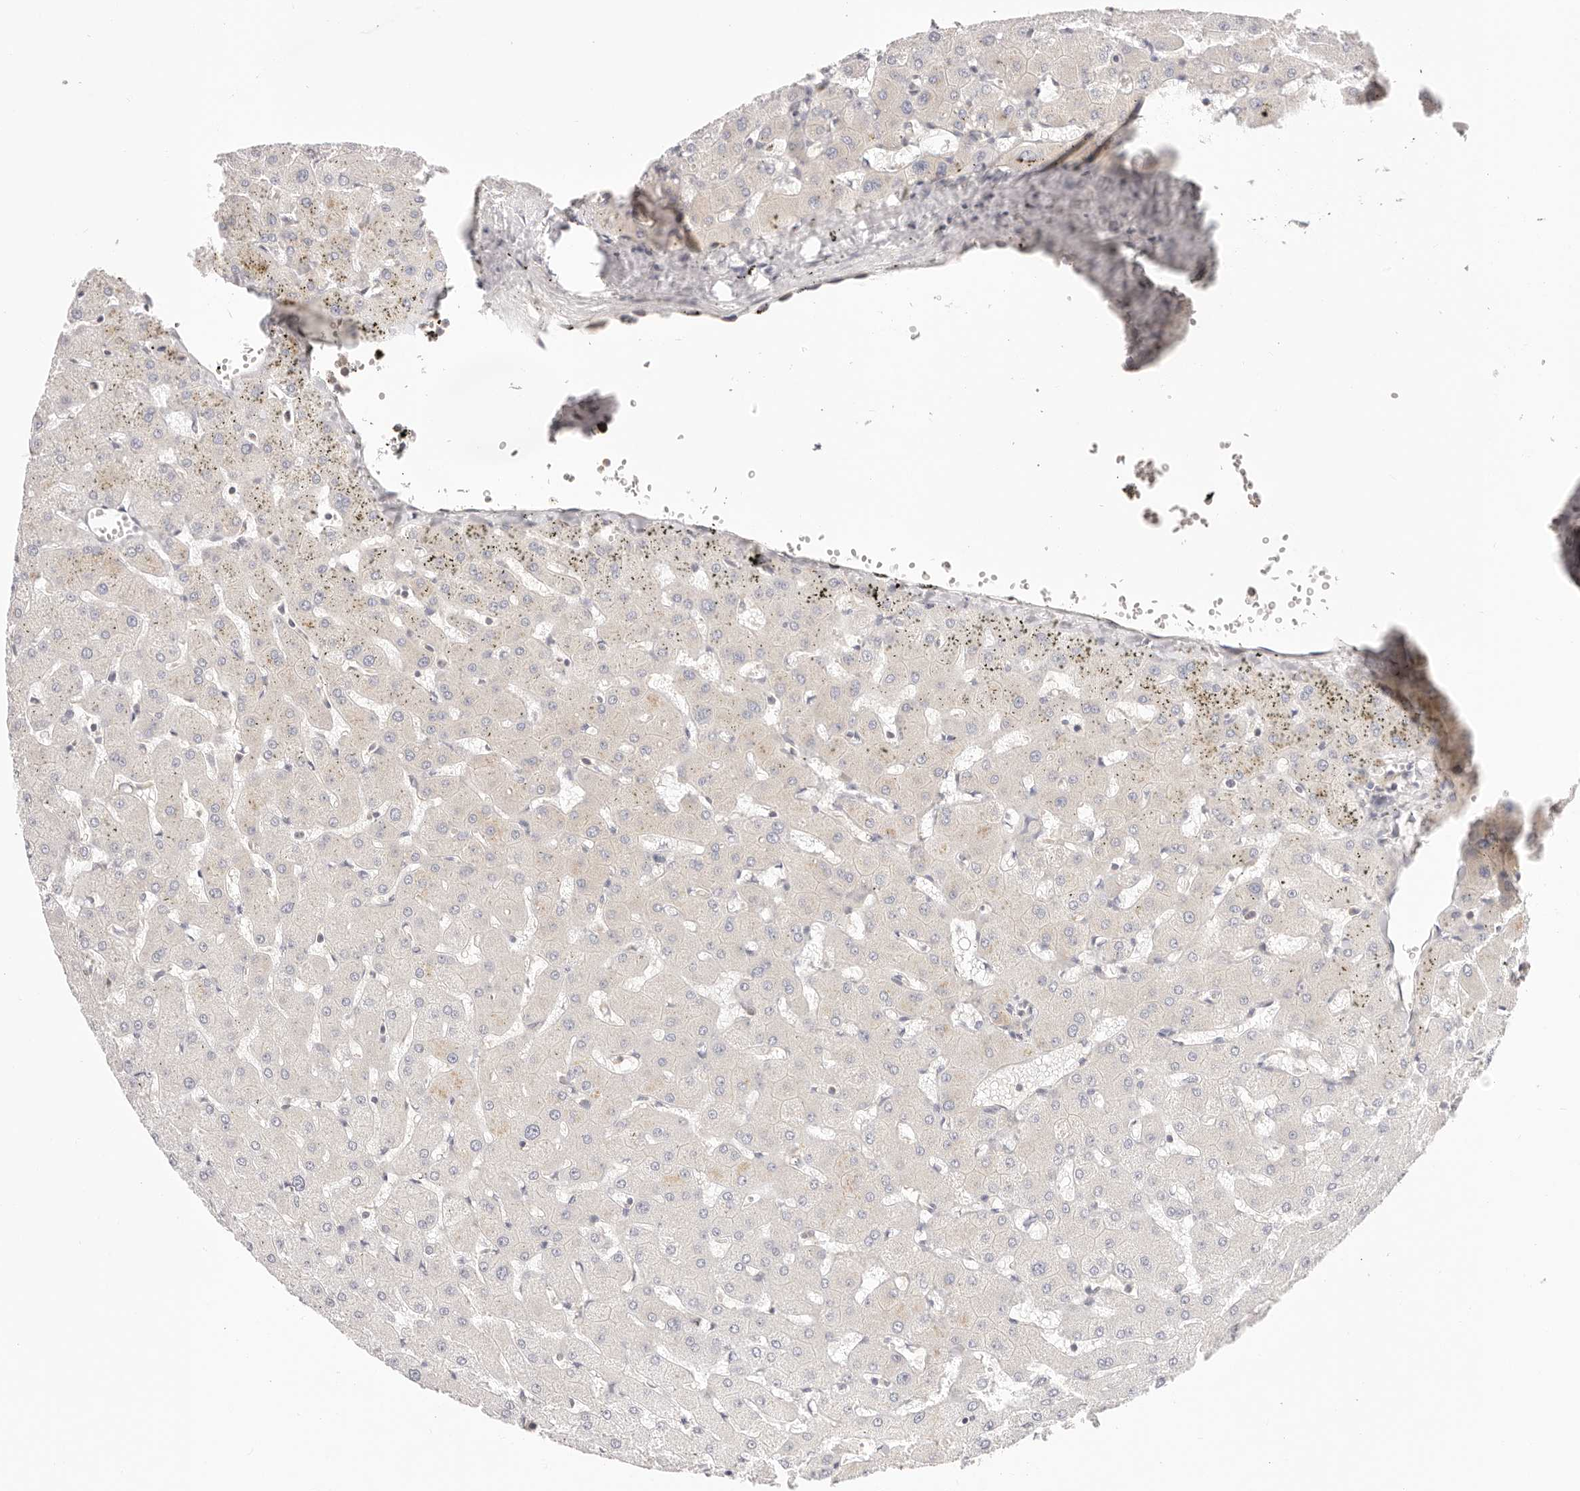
{"staining": {"intensity": "negative", "quantity": "none", "location": "none"}, "tissue": "liver", "cell_type": "Cholangiocytes", "image_type": "normal", "snomed": [{"axis": "morphology", "description": "Normal tissue, NOS"}, {"axis": "topography", "description": "Liver"}], "caption": "High magnification brightfield microscopy of normal liver stained with DAB (brown) and counterstained with hematoxylin (blue): cholangiocytes show no significant positivity. (DAB (3,3'-diaminobenzidine) immunohistochemistry (IHC) visualized using brightfield microscopy, high magnification).", "gene": "KCMF1", "patient": {"sex": "female", "age": 63}}